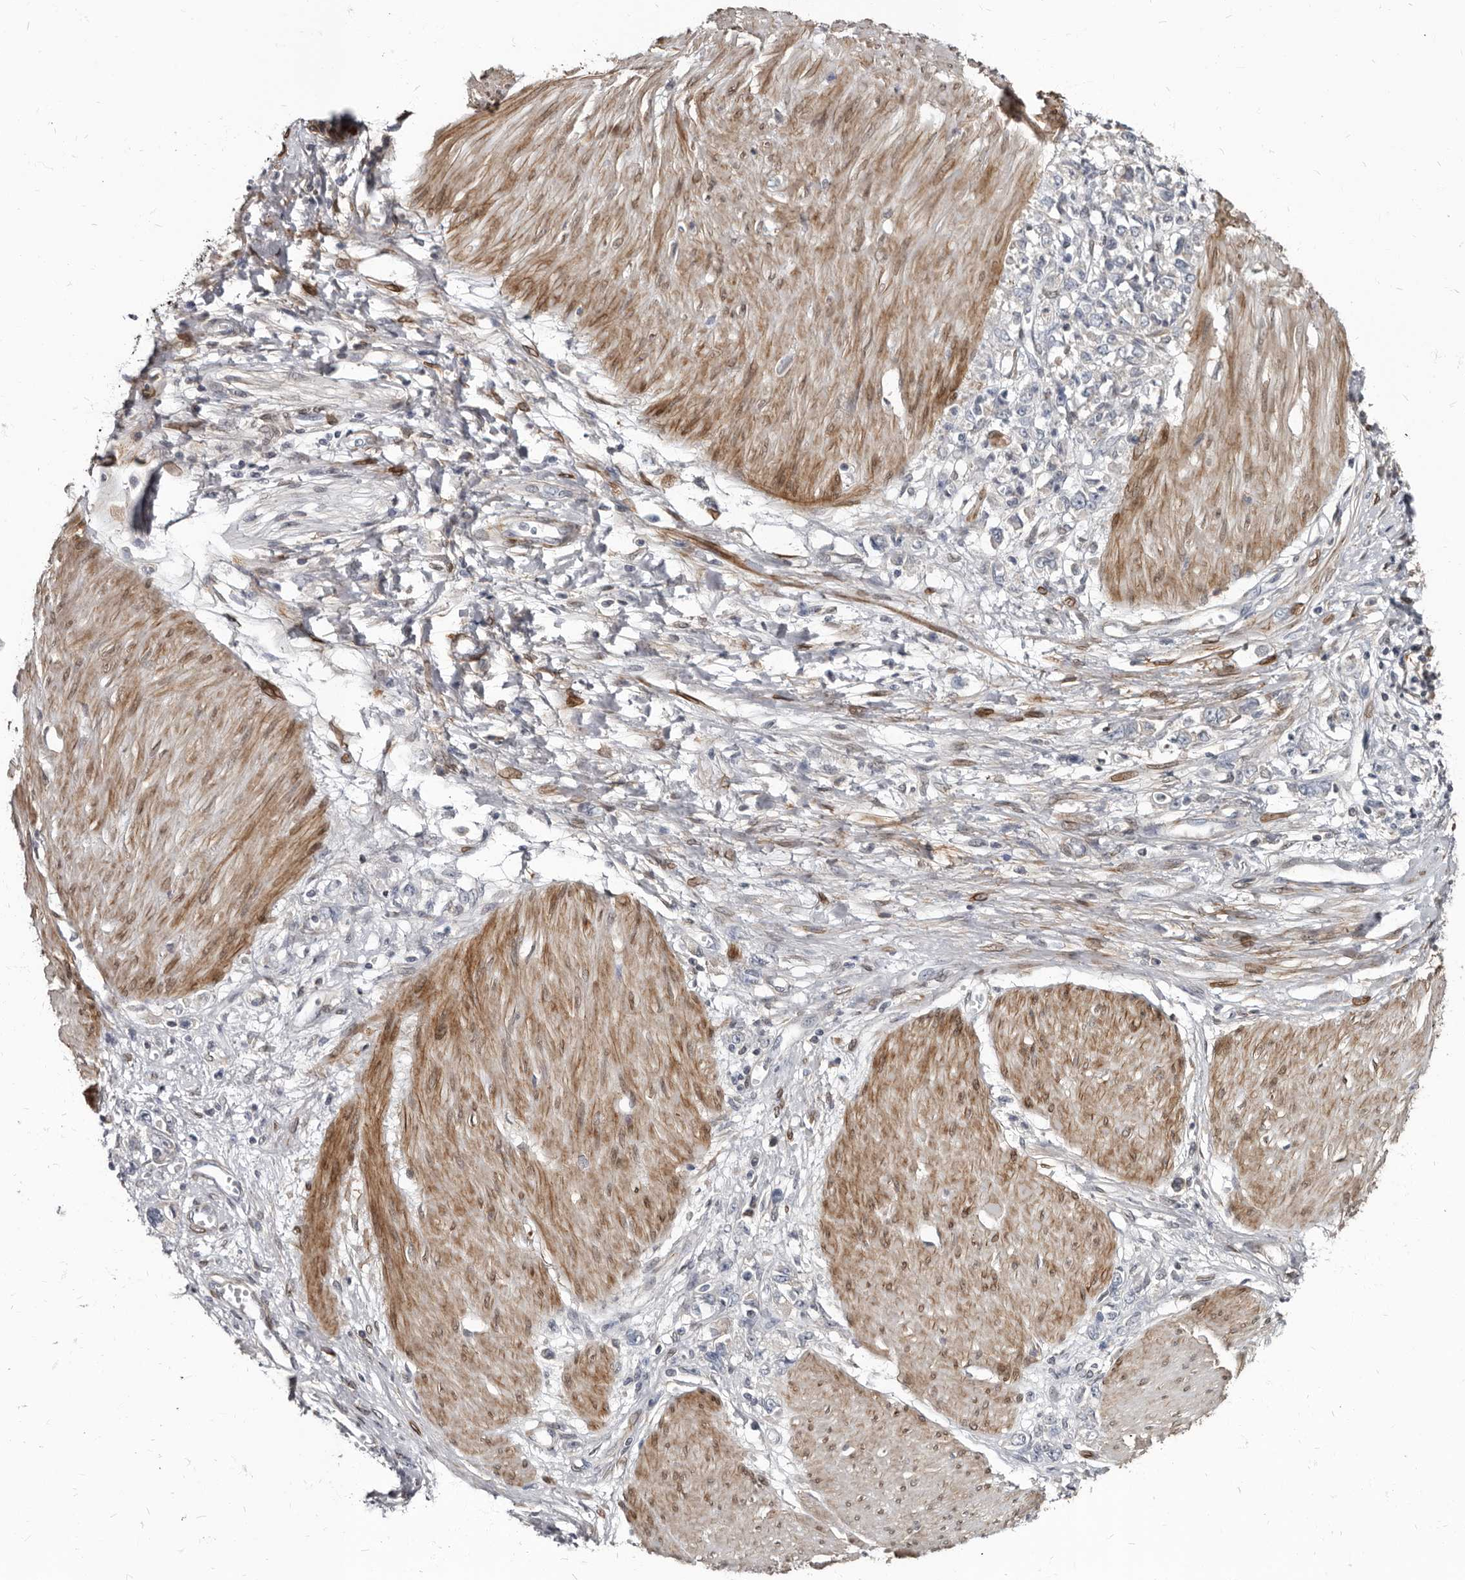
{"staining": {"intensity": "negative", "quantity": "none", "location": "none"}, "tissue": "stomach cancer", "cell_type": "Tumor cells", "image_type": "cancer", "snomed": [{"axis": "morphology", "description": "Adenocarcinoma, NOS"}, {"axis": "topography", "description": "Stomach"}], "caption": "This is an immunohistochemistry (IHC) image of human adenocarcinoma (stomach). There is no staining in tumor cells.", "gene": "MRGPRF", "patient": {"sex": "female", "age": 76}}